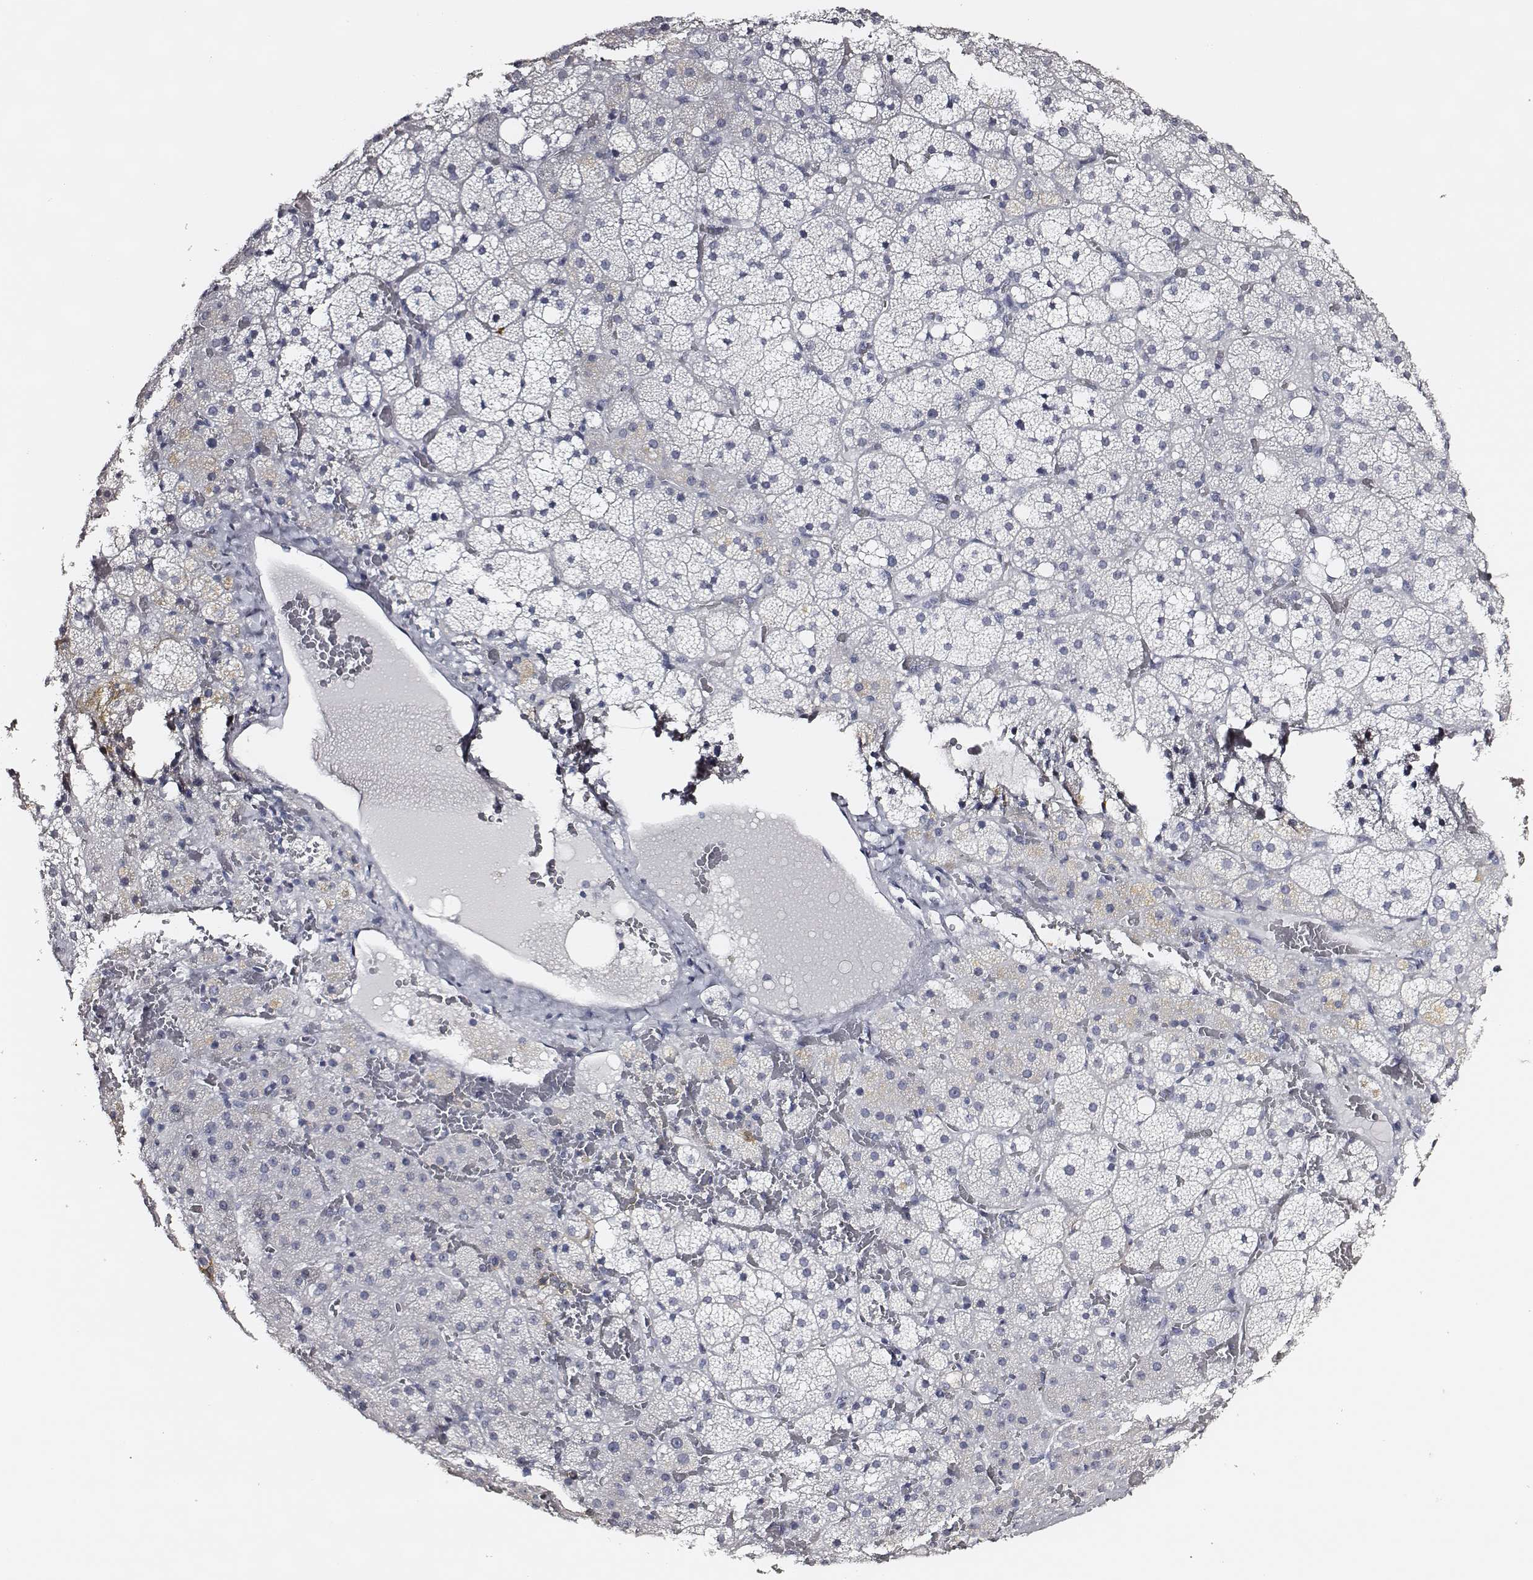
{"staining": {"intensity": "negative", "quantity": "none", "location": "none"}, "tissue": "adrenal gland", "cell_type": "Glandular cells", "image_type": "normal", "snomed": [{"axis": "morphology", "description": "Normal tissue, NOS"}, {"axis": "topography", "description": "Adrenal gland"}], "caption": "Glandular cells are negative for protein expression in normal human adrenal gland. (DAB (3,3'-diaminobenzidine) IHC with hematoxylin counter stain).", "gene": "DPEP1", "patient": {"sex": "male", "age": 53}}